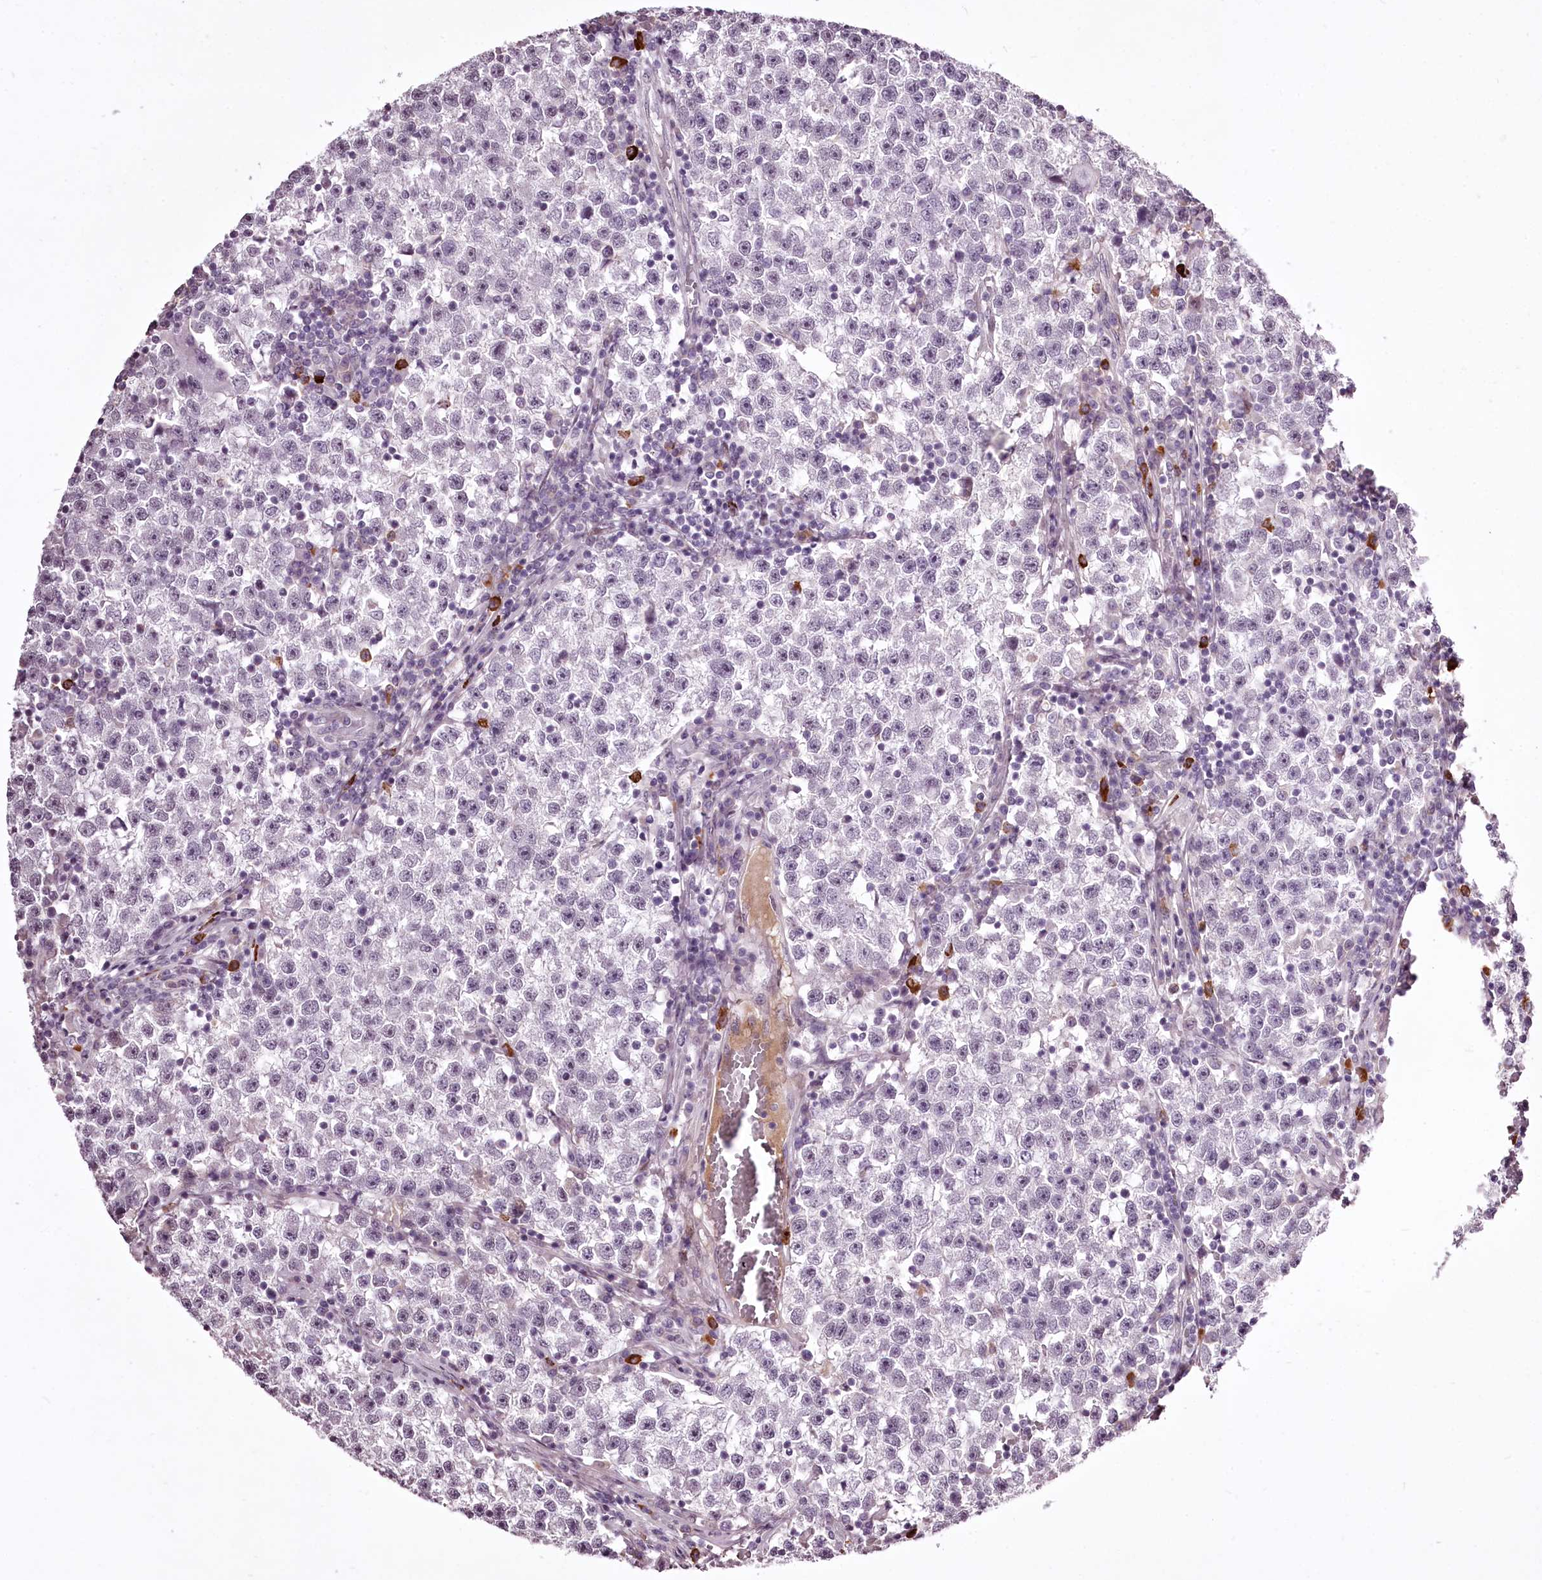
{"staining": {"intensity": "weak", "quantity": "<25%", "location": "nuclear"}, "tissue": "testis cancer", "cell_type": "Tumor cells", "image_type": "cancer", "snomed": [{"axis": "morphology", "description": "Seminoma, NOS"}, {"axis": "topography", "description": "Testis"}], "caption": "Tumor cells show no significant protein staining in testis cancer. (Brightfield microscopy of DAB (3,3'-diaminobenzidine) immunohistochemistry at high magnification).", "gene": "C1orf56", "patient": {"sex": "male", "age": 22}}